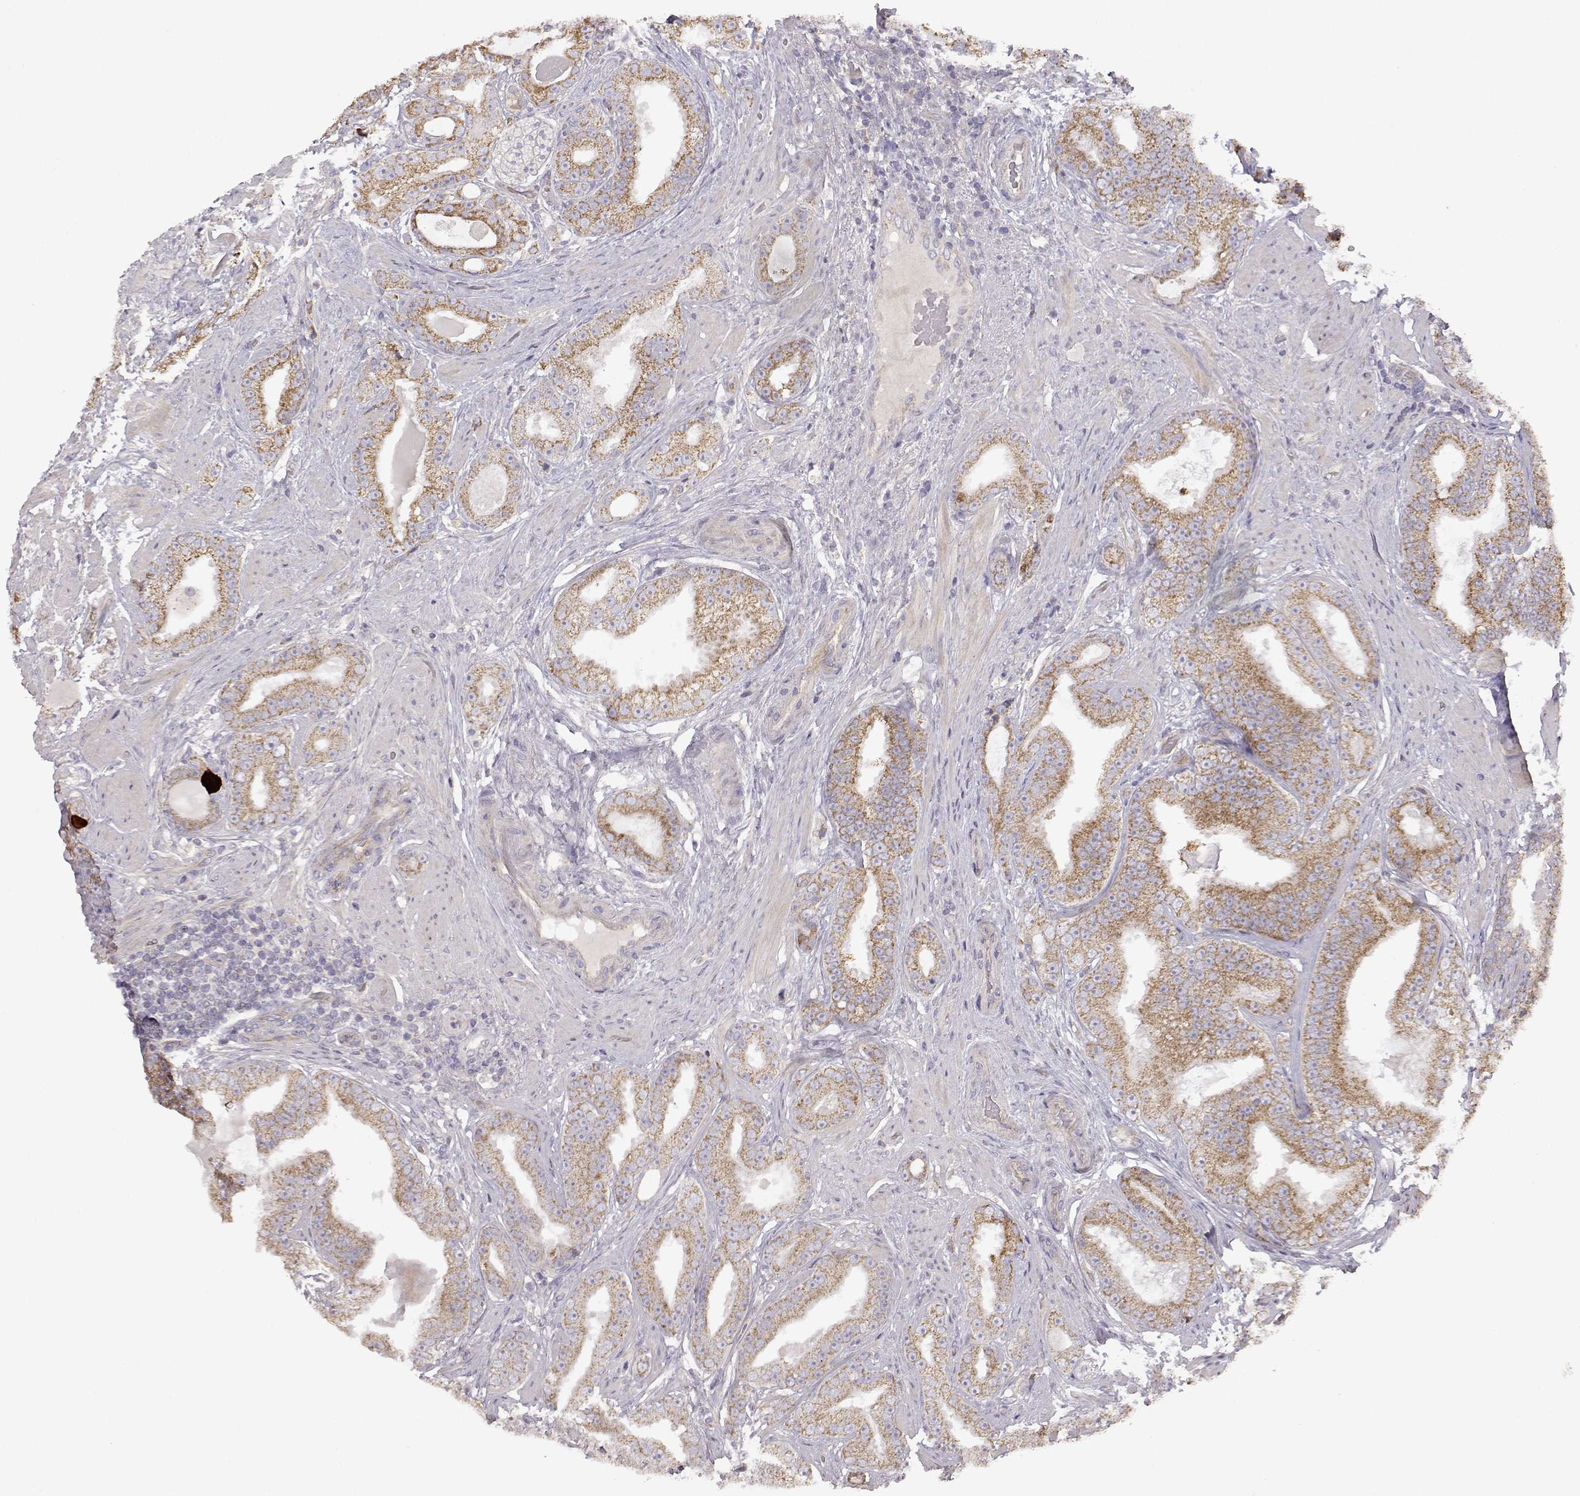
{"staining": {"intensity": "moderate", "quantity": "25%-75%", "location": "cytoplasmic/membranous"}, "tissue": "prostate cancer", "cell_type": "Tumor cells", "image_type": "cancer", "snomed": [{"axis": "morphology", "description": "Adenocarcinoma, Low grade"}, {"axis": "topography", "description": "Prostate"}], "caption": "This histopathology image exhibits adenocarcinoma (low-grade) (prostate) stained with immunohistochemistry to label a protein in brown. The cytoplasmic/membranous of tumor cells show moderate positivity for the protein. Nuclei are counter-stained blue.", "gene": "DDC", "patient": {"sex": "male", "age": 60}}